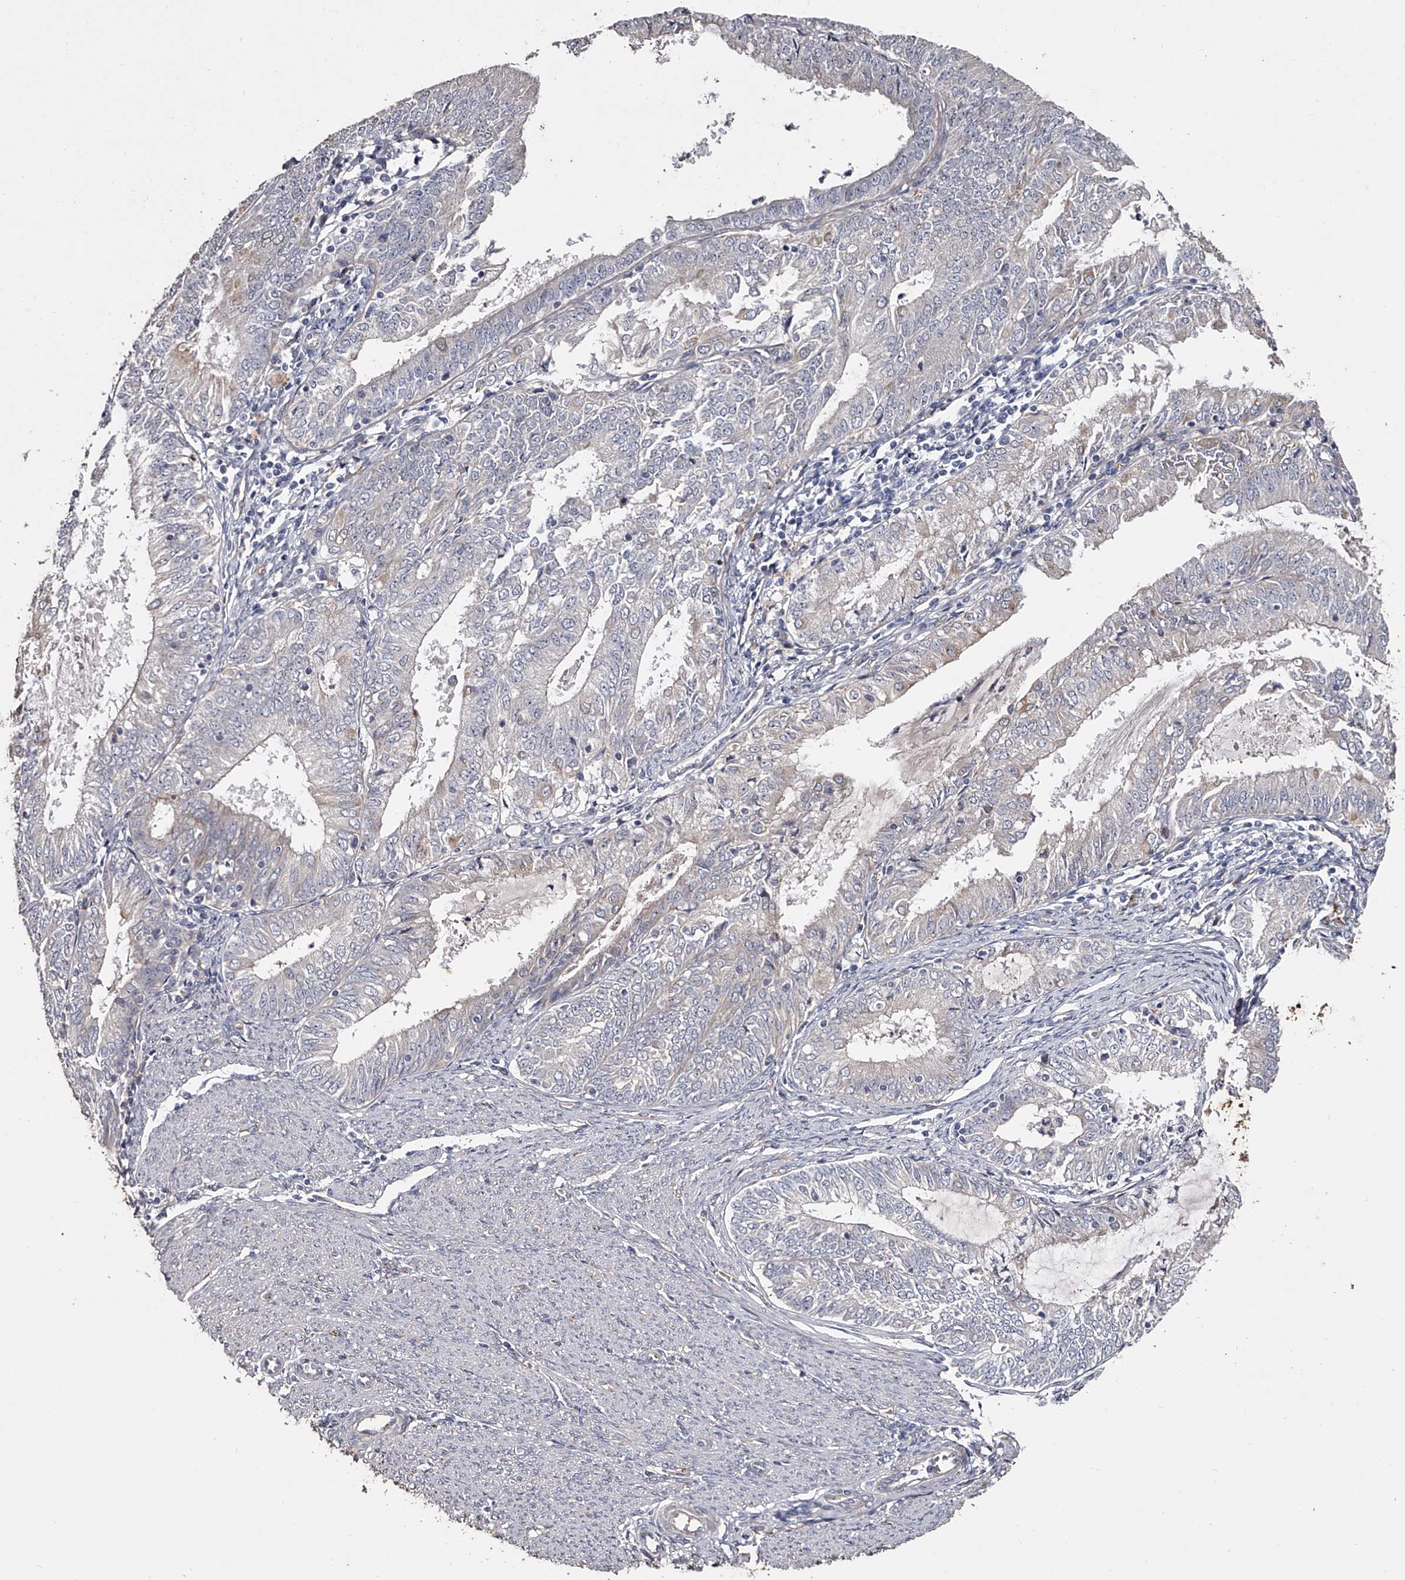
{"staining": {"intensity": "negative", "quantity": "none", "location": "none"}, "tissue": "endometrial cancer", "cell_type": "Tumor cells", "image_type": "cancer", "snomed": [{"axis": "morphology", "description": "Adenocarcinoma, NOS"}, {"axis": "topography", "description": "Endometrium"}], "caption": "Human endometrial cancer (adenocarcinoma) stained for a protein using immunohistochemistry (IHC) exhibits no positivity in tumor cells.", "gene": "MDN1", "patient": {"sex": "female", "age": 57}}